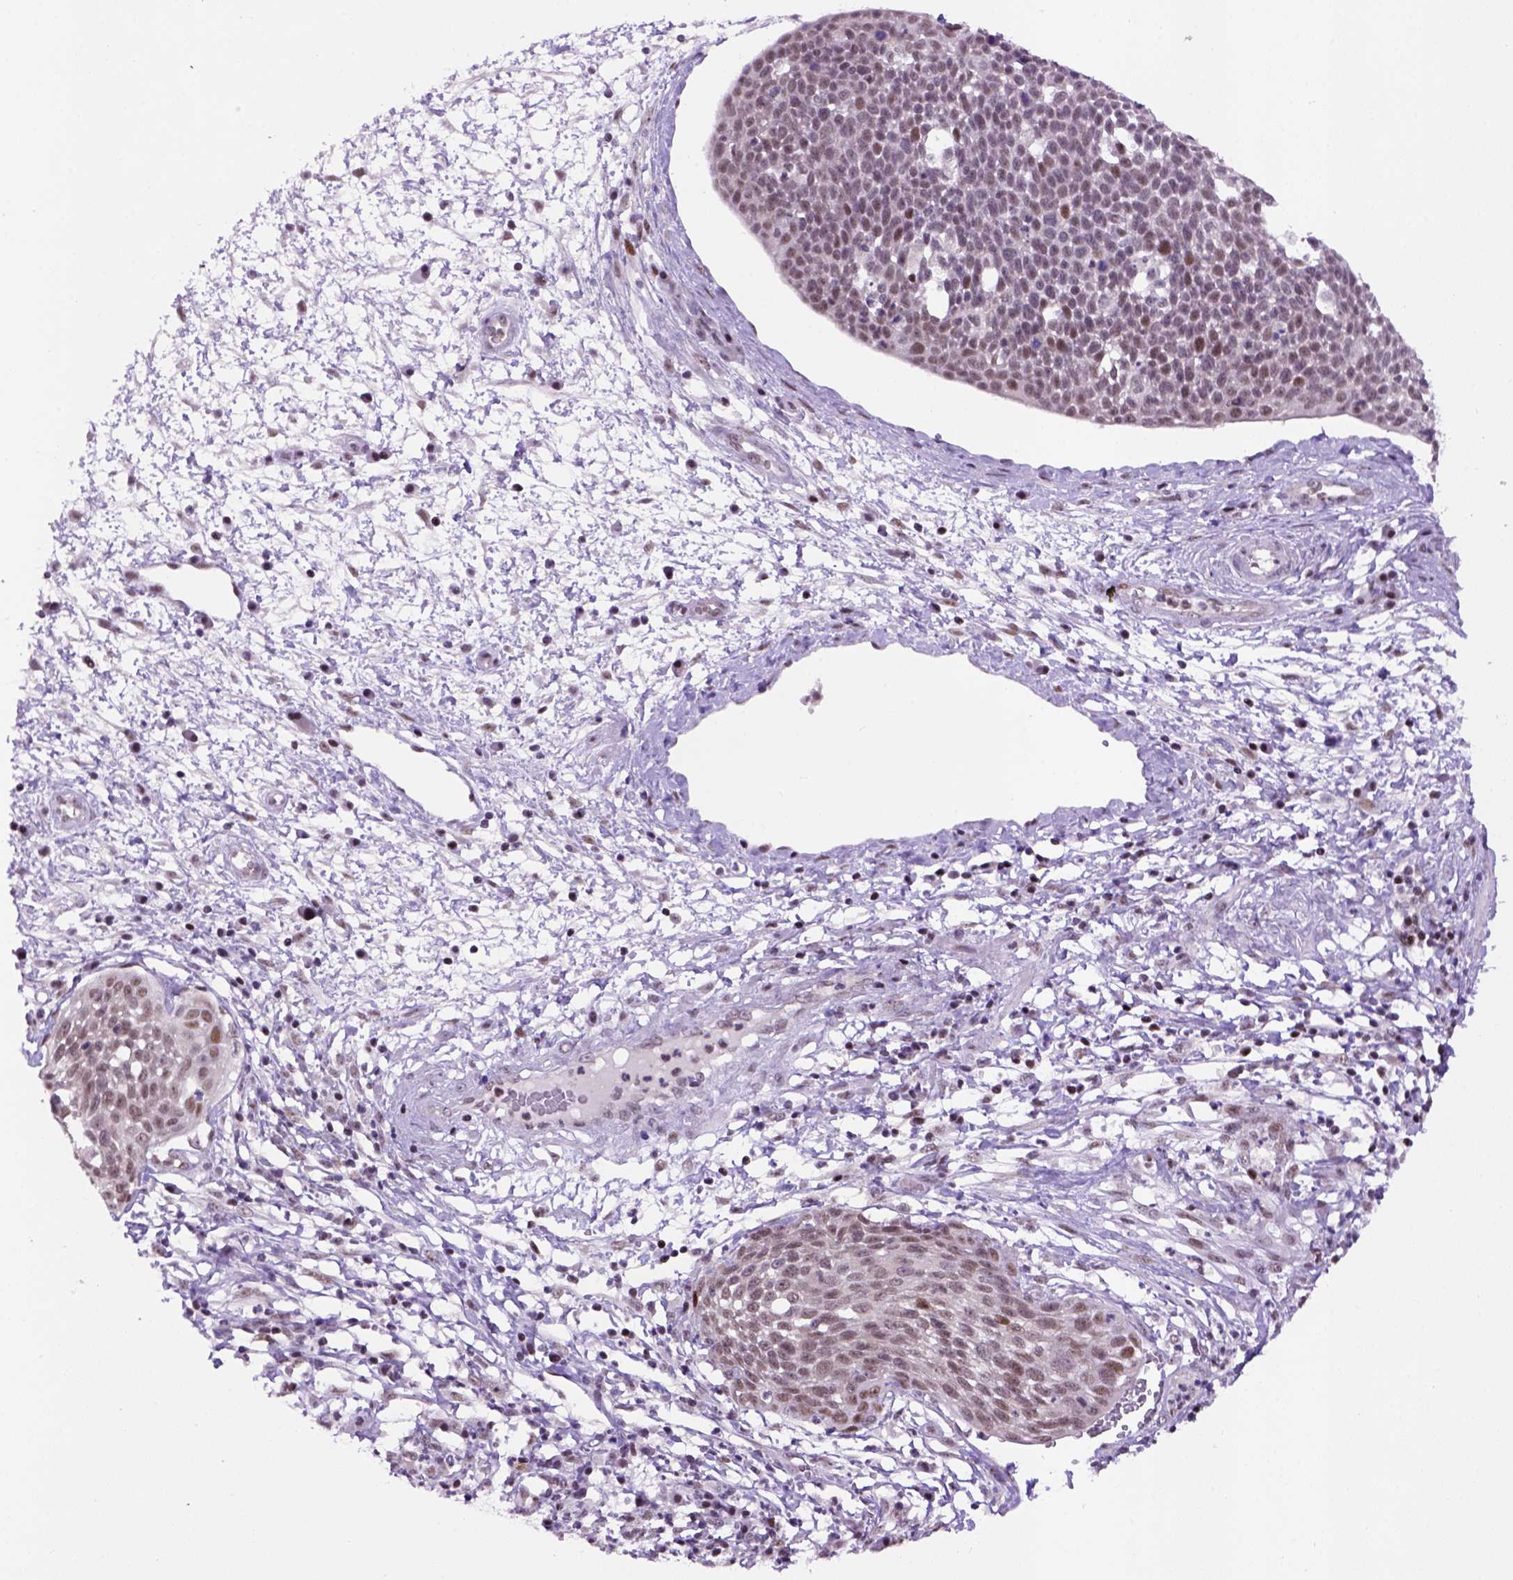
{"staining": {"intensity": "moderate", "quantity": "<25%", "location": "nuclear"}, "tissue": "cervical cancer", "cell_type": "Tumor cells", "image_type": "cancer", "snomed": [{"axis": "morphology", "description": "Squamous cell carcinoma, NOS"}, {"axis": "topography", "description": "Cervix"}], "caption": "Immunohistochemistry (IHC) image of cervical cancer (squamous cell carcinoma) stained for a protein (brown), which demonstrates low levels of moderate nuclear staining in approximately <25% of tumor cells.", "gene": "TBPL1", "patient": {"sex": "female", "age": 34}}